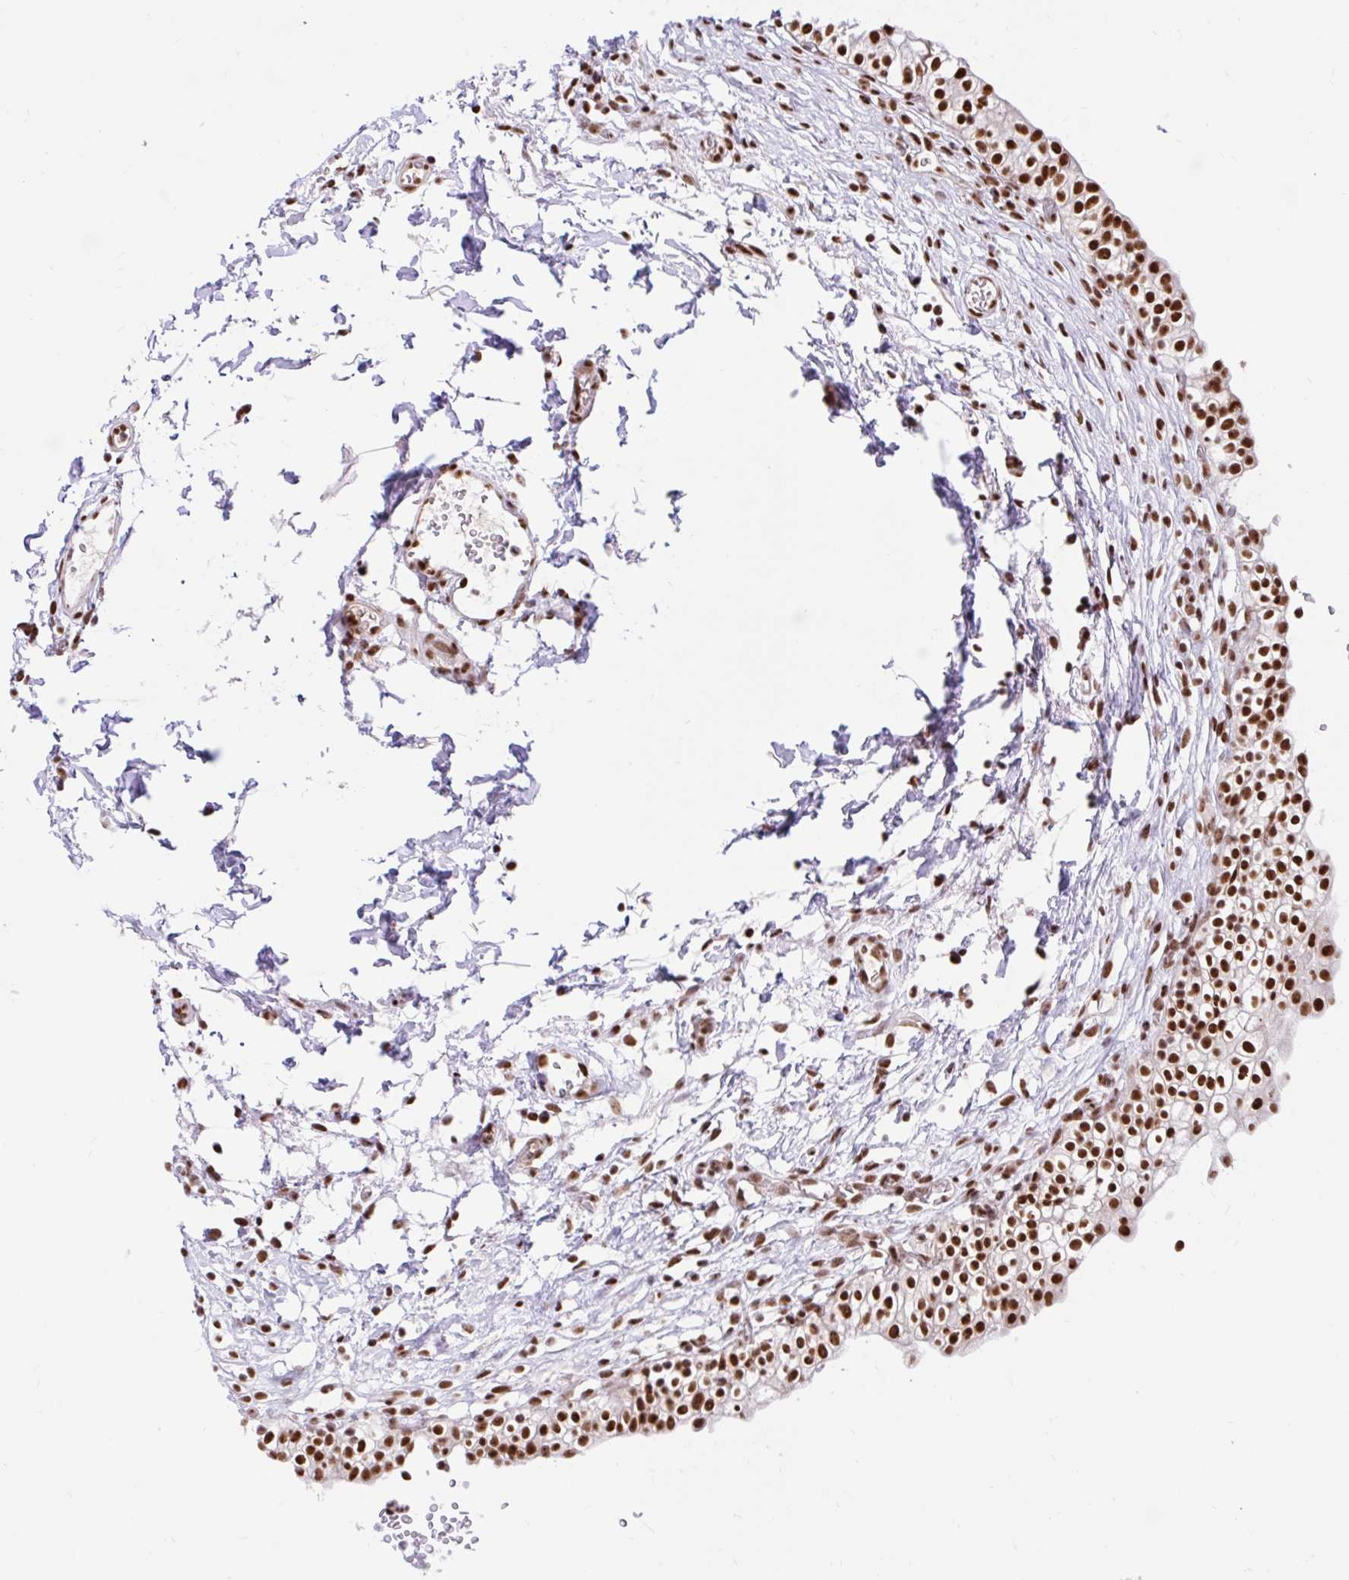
{"staining": {"intensity": "strong", "quantity": ">75%", "location": "nuclear"}, "tissue": "urinary bladder", "cell_type": "Urothelial cells", "image_type": "normal", "snomed": [{"axis": "morphology", "description": "Normal tissue, NOS"}, {"axis": "topography", "description": "Urinary bladder"}, {"axis": "topography", "description": "Peripheral nerve tissue"}], "caption": "IHC of benign human urinary bladder shows high levels of strong nuclear positivity in about >75% of urothelial cells. Immunohistochemistry stains the protein in brown and the nuclei are stained blue.", "gene": "ABCA9", "patient": {"sex": "male", "age": 55}}